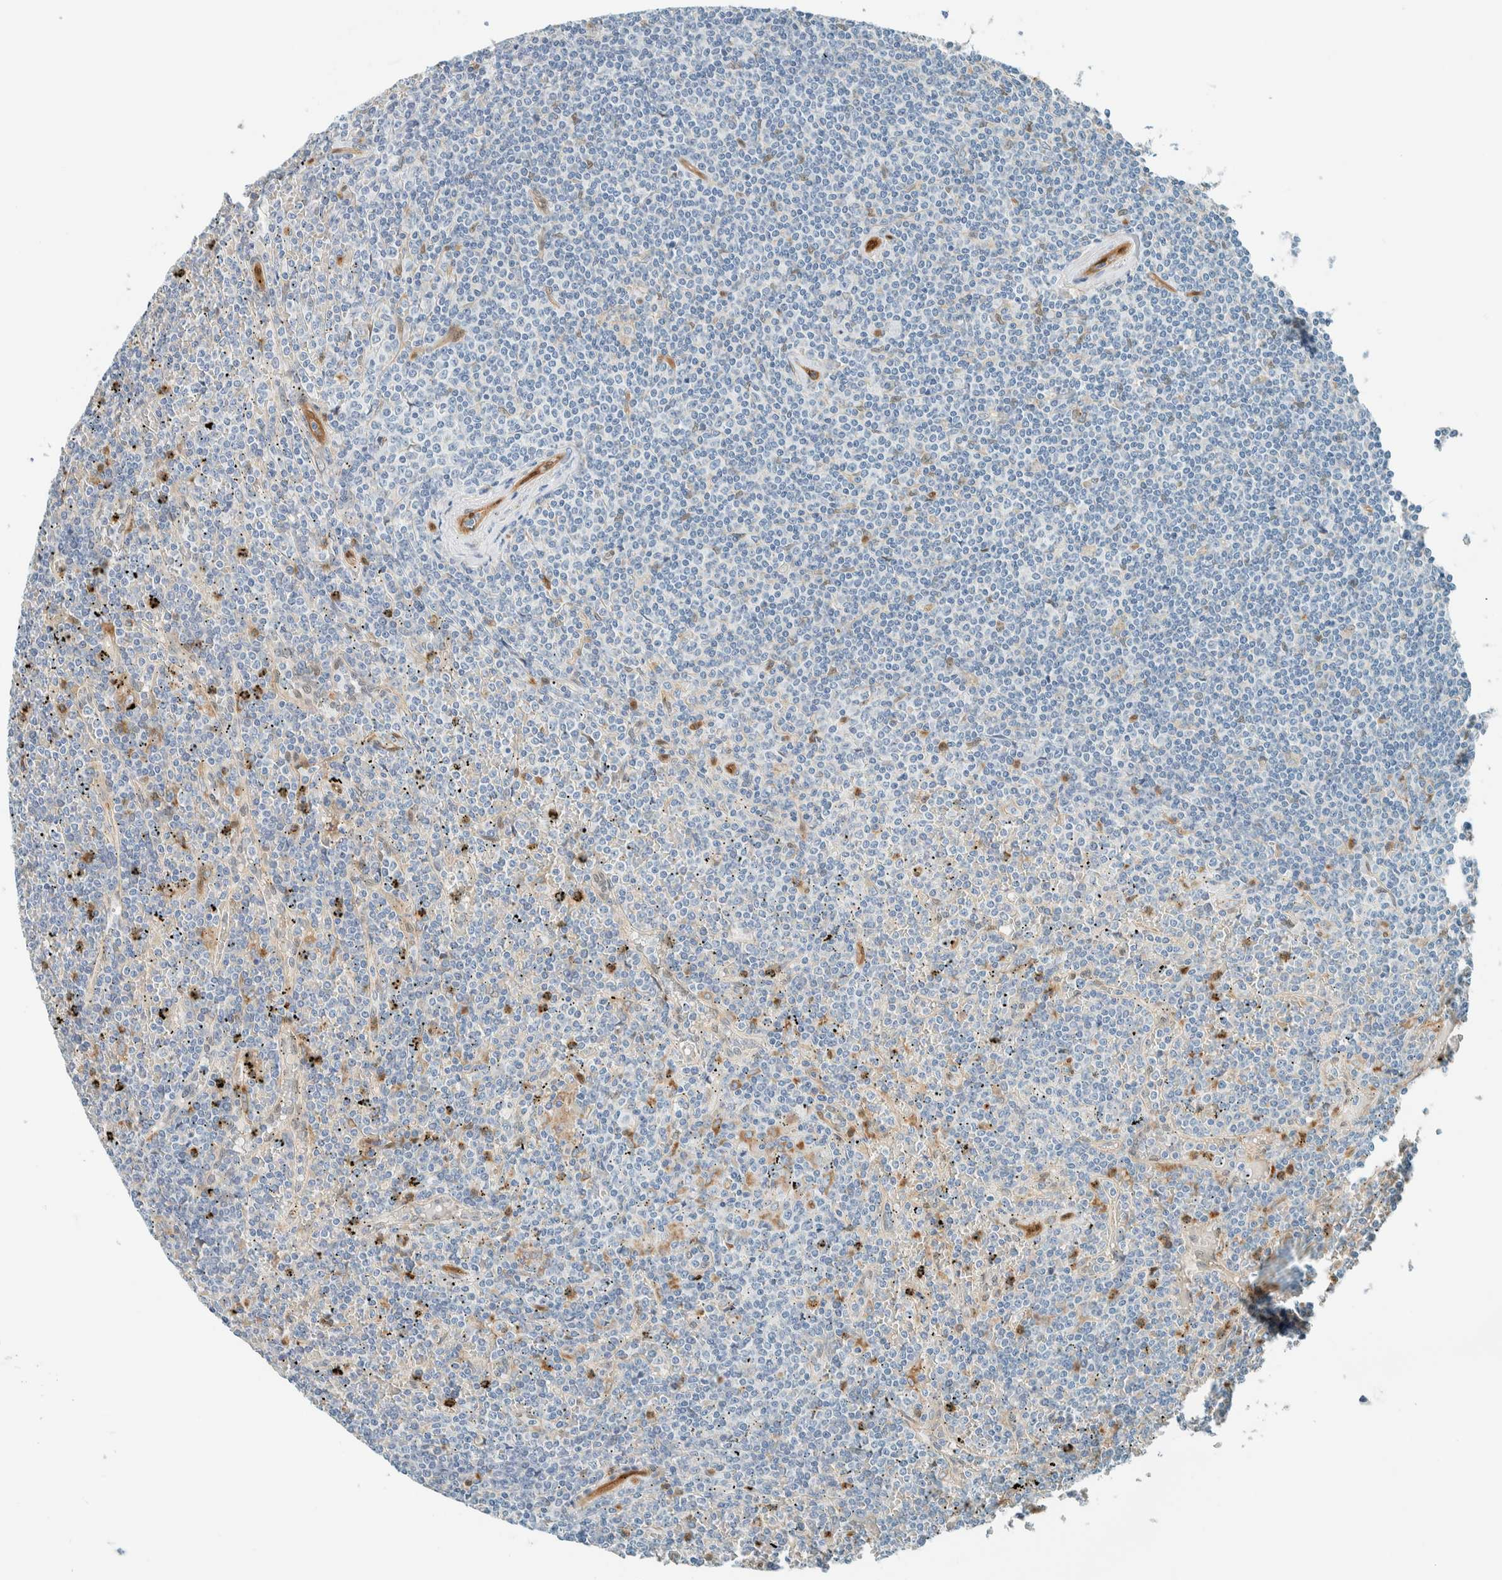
{"staining": {"intensity": "negative", "quantity": "none", "location": "none"}, "tissue": "lymphoma", "cell_type": "Tumor cells", "image_type": "cancer", "snomed": [{"axis": "morphology", "description": "Malignant lymphoma, non-Hodgkin's type, Low grade"}, {"axis": "topography", "description": "Spleen"}], "caption": "DAB immunohistochemical staining of malignant lymphoma, non-Hodgkin's type (low-grade) exhibits no significant positivity in tumor cells.", "gene": "NXN", "patient": {"sex": "female", "age": 19}}